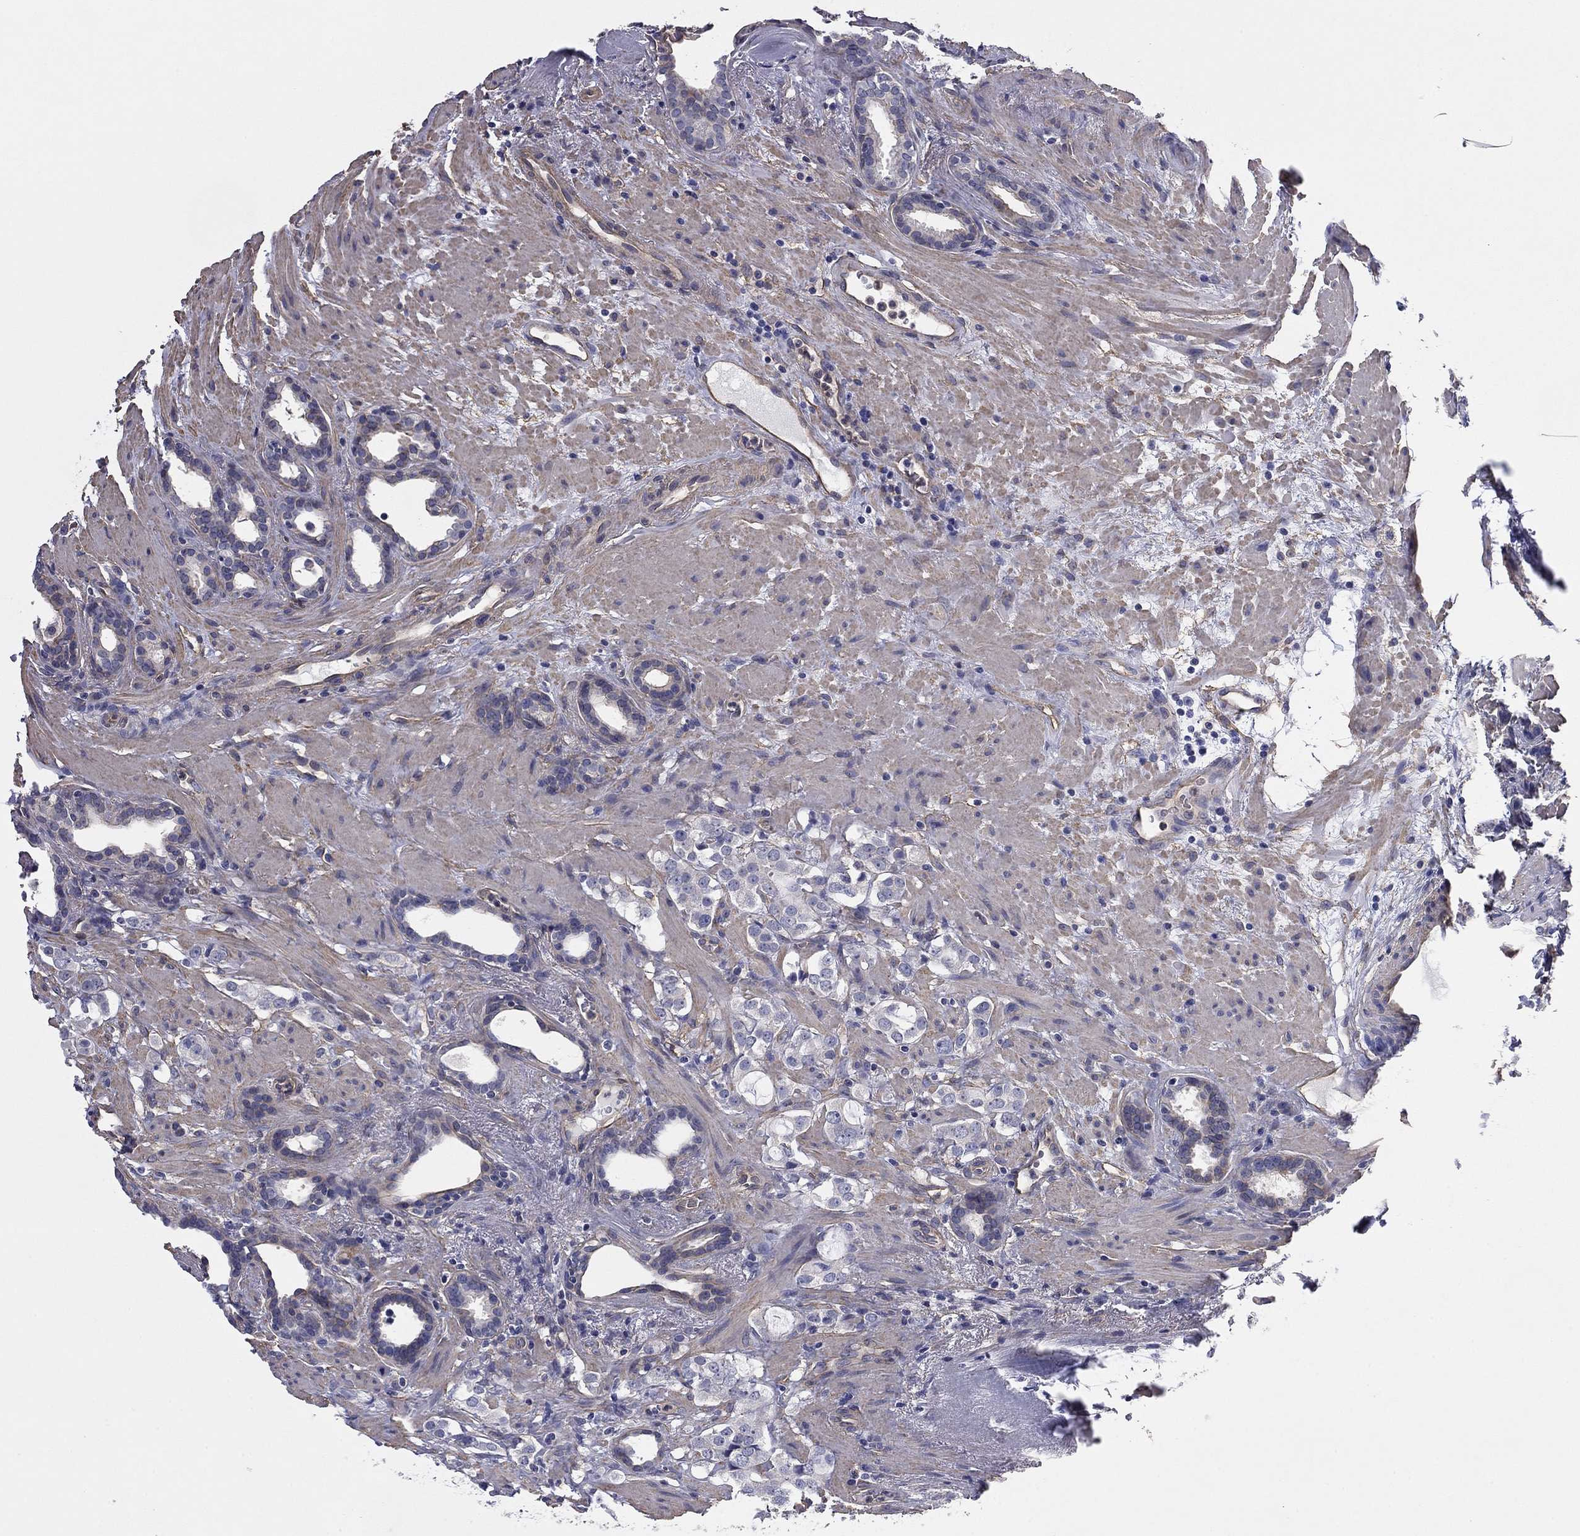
{"staining": {"intensity": "negative", "quantity": "none", "location": "none"}, "tissue": "prostate cancer", "cell_type": "Tumor cells", "image_type": "cancer", "snomed": [{"axis": "morphology", "description": "Adenocarcinoma, NOS"}, {"axis": "topography", "description": "Prostate"}], "caption": "Immunohistochemical staining of prostate adenocarcinoma displays no significant positivity in tumor cells. (Stains: DAB (3,3'-diaminobenzidine) immunohistochemistry with hematoxylin counter stain, Microscopy: brightfield microscopy at high magnification).", "gene": "TCHH", "patient": {"sex": "male", "age": 66}}